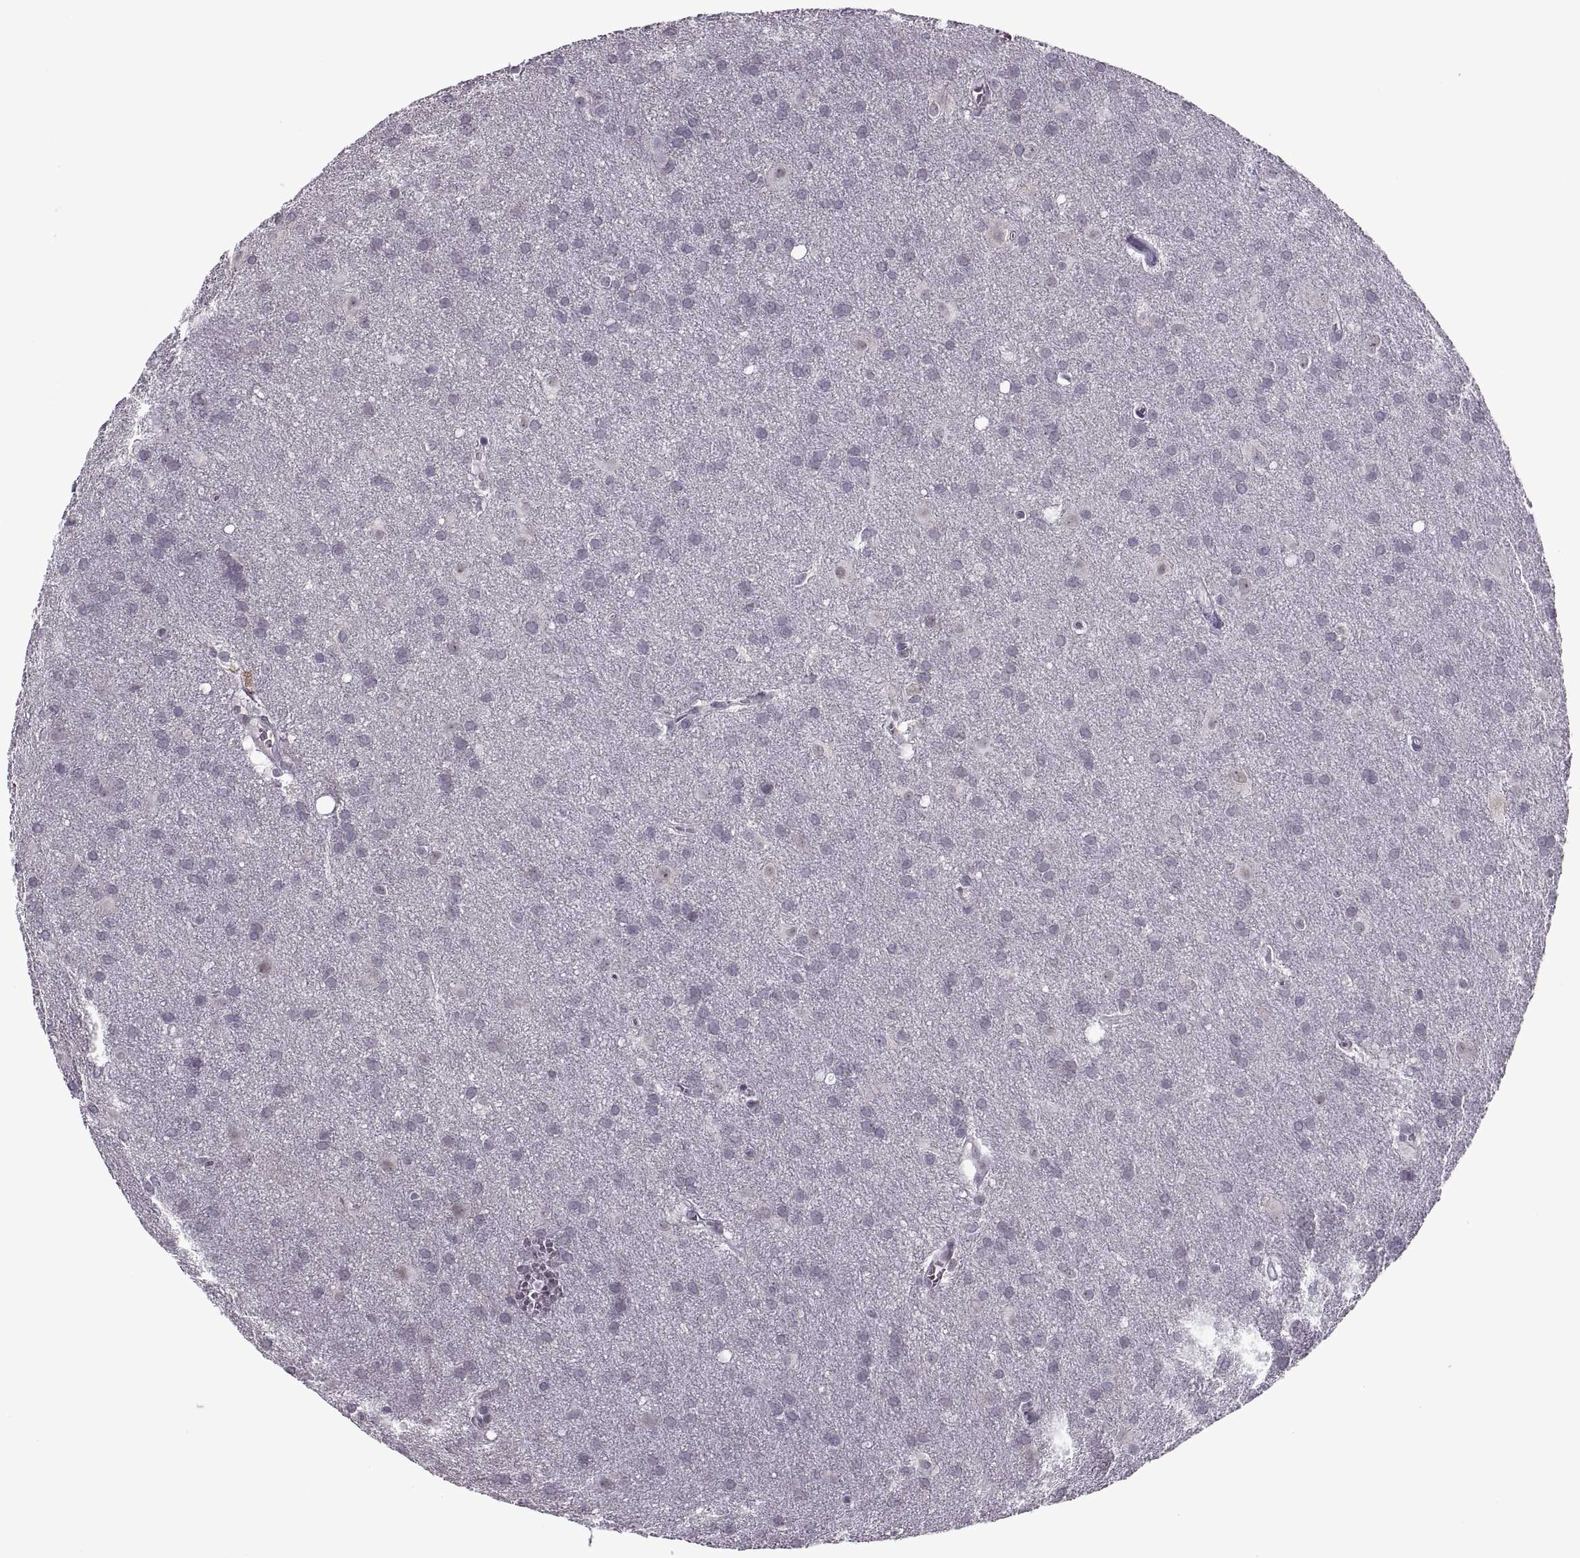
{"staining": {"intensity": "negative", "quantity": "none", "location": "none"}, "tissue": "glioma", "cell_type": "Tumor cells", "image_type": "cancer", "snomed": [{"axis": "morphology", "description": "Glioma, malignant, Low grade"}, {"axis": "topography", "description": "Brain"}], "caption": "Tumor cells show no significant positivity in low-grade glioma (malignant).", "gene": "PRSS37", "patient": {"sex": "male", "age": 58}}